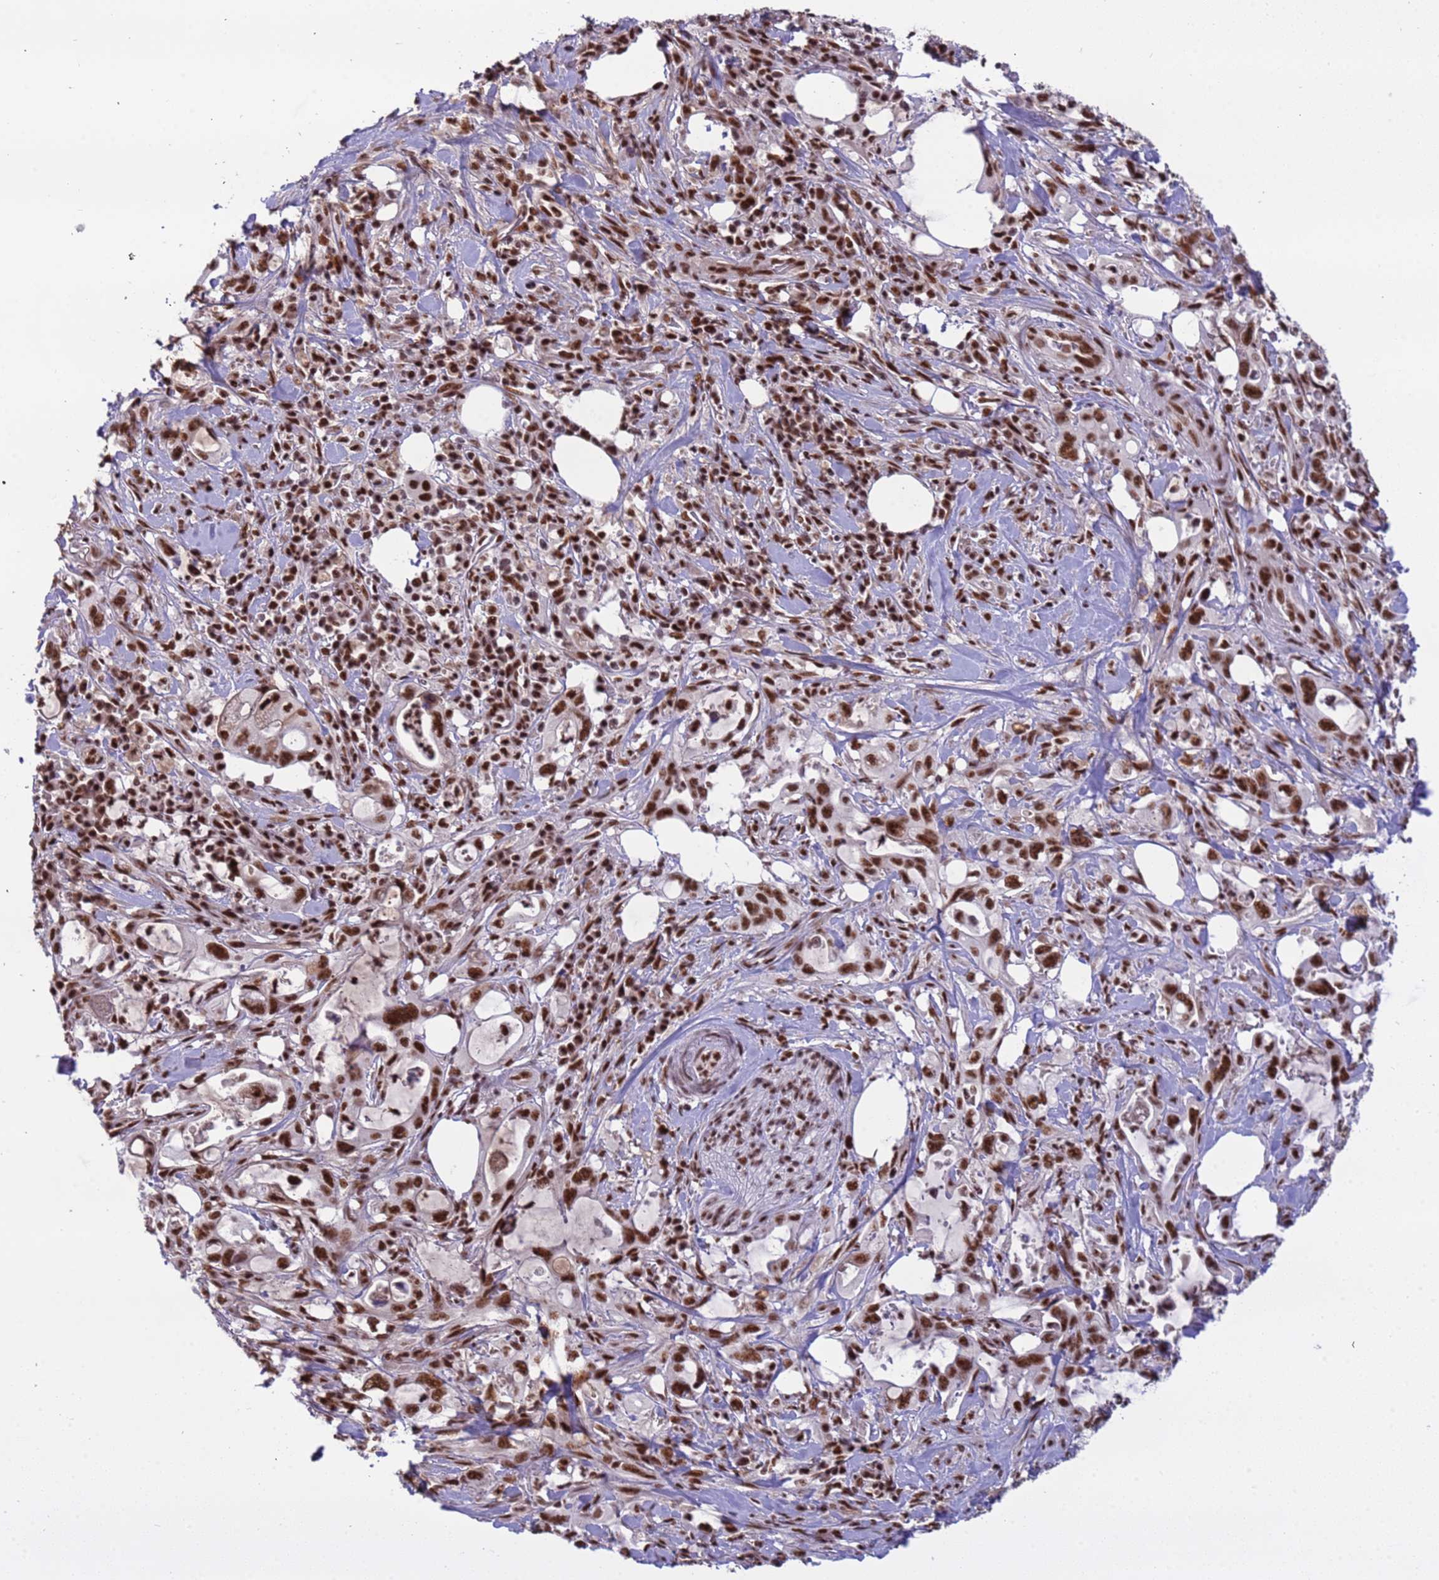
{"staining": {"intensity": "strong", "quantity": ">75%", "location": "nuclear"}, "tissue": "pancreatic cancer", "cell_type": "Tumor cells", "image_type": "cancer", "snomed": [{"axis": "morphology", "description": "Adenocarcinoma, NOS"}, {"axis": "topography", "description": "Pancreas"}], "caption": "The micrograph exhibits staining of pancreatic cancer, revealing strong nuclear protein staining (brown color) within tumor cells.", "gene": "SRRT", "patient": {"sex": "female", "age": 61}}